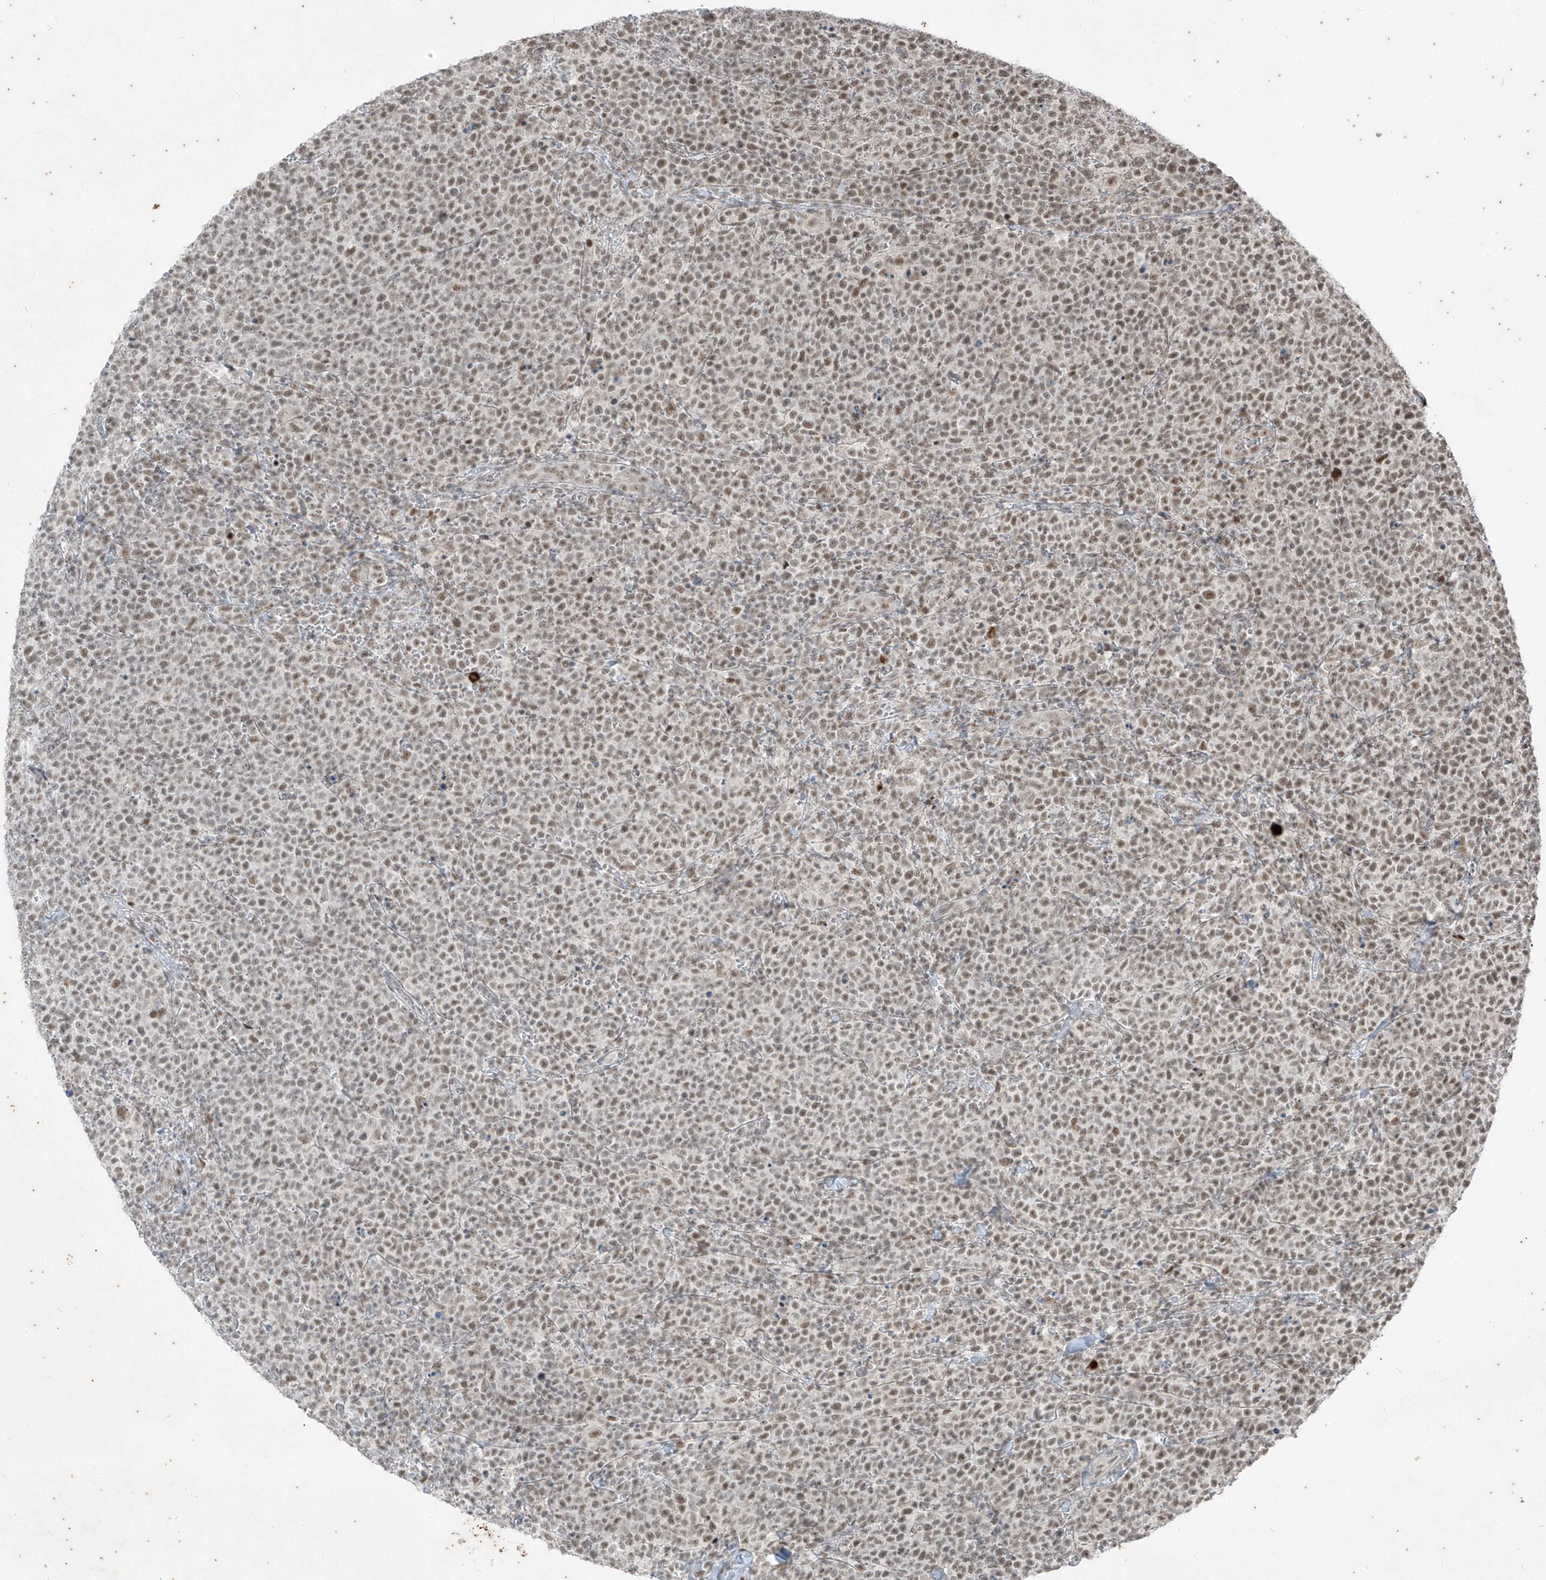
{"staining": {"intensity": "moderate", "quantity": ">75%", "location": "nuclear"}, "tissue": "lymphoma", "cell_type": "Tumor cells", "image_type": "cancer", "snomed": [{"axis": "morphology", "description": "Malignant lymphoma, non-Hodgkin's type, High grade"}, {"axis": "topography", "description": "Lymph node"}], "caption": "Moderate nuclear protein positivity is appreciated in approximately >75% of tumor cells in high-grade malignant lymphoma, non-Hodgkin's type.", "gene": "ZNF354B", "patient": {"sex": "male", "age": 61}}